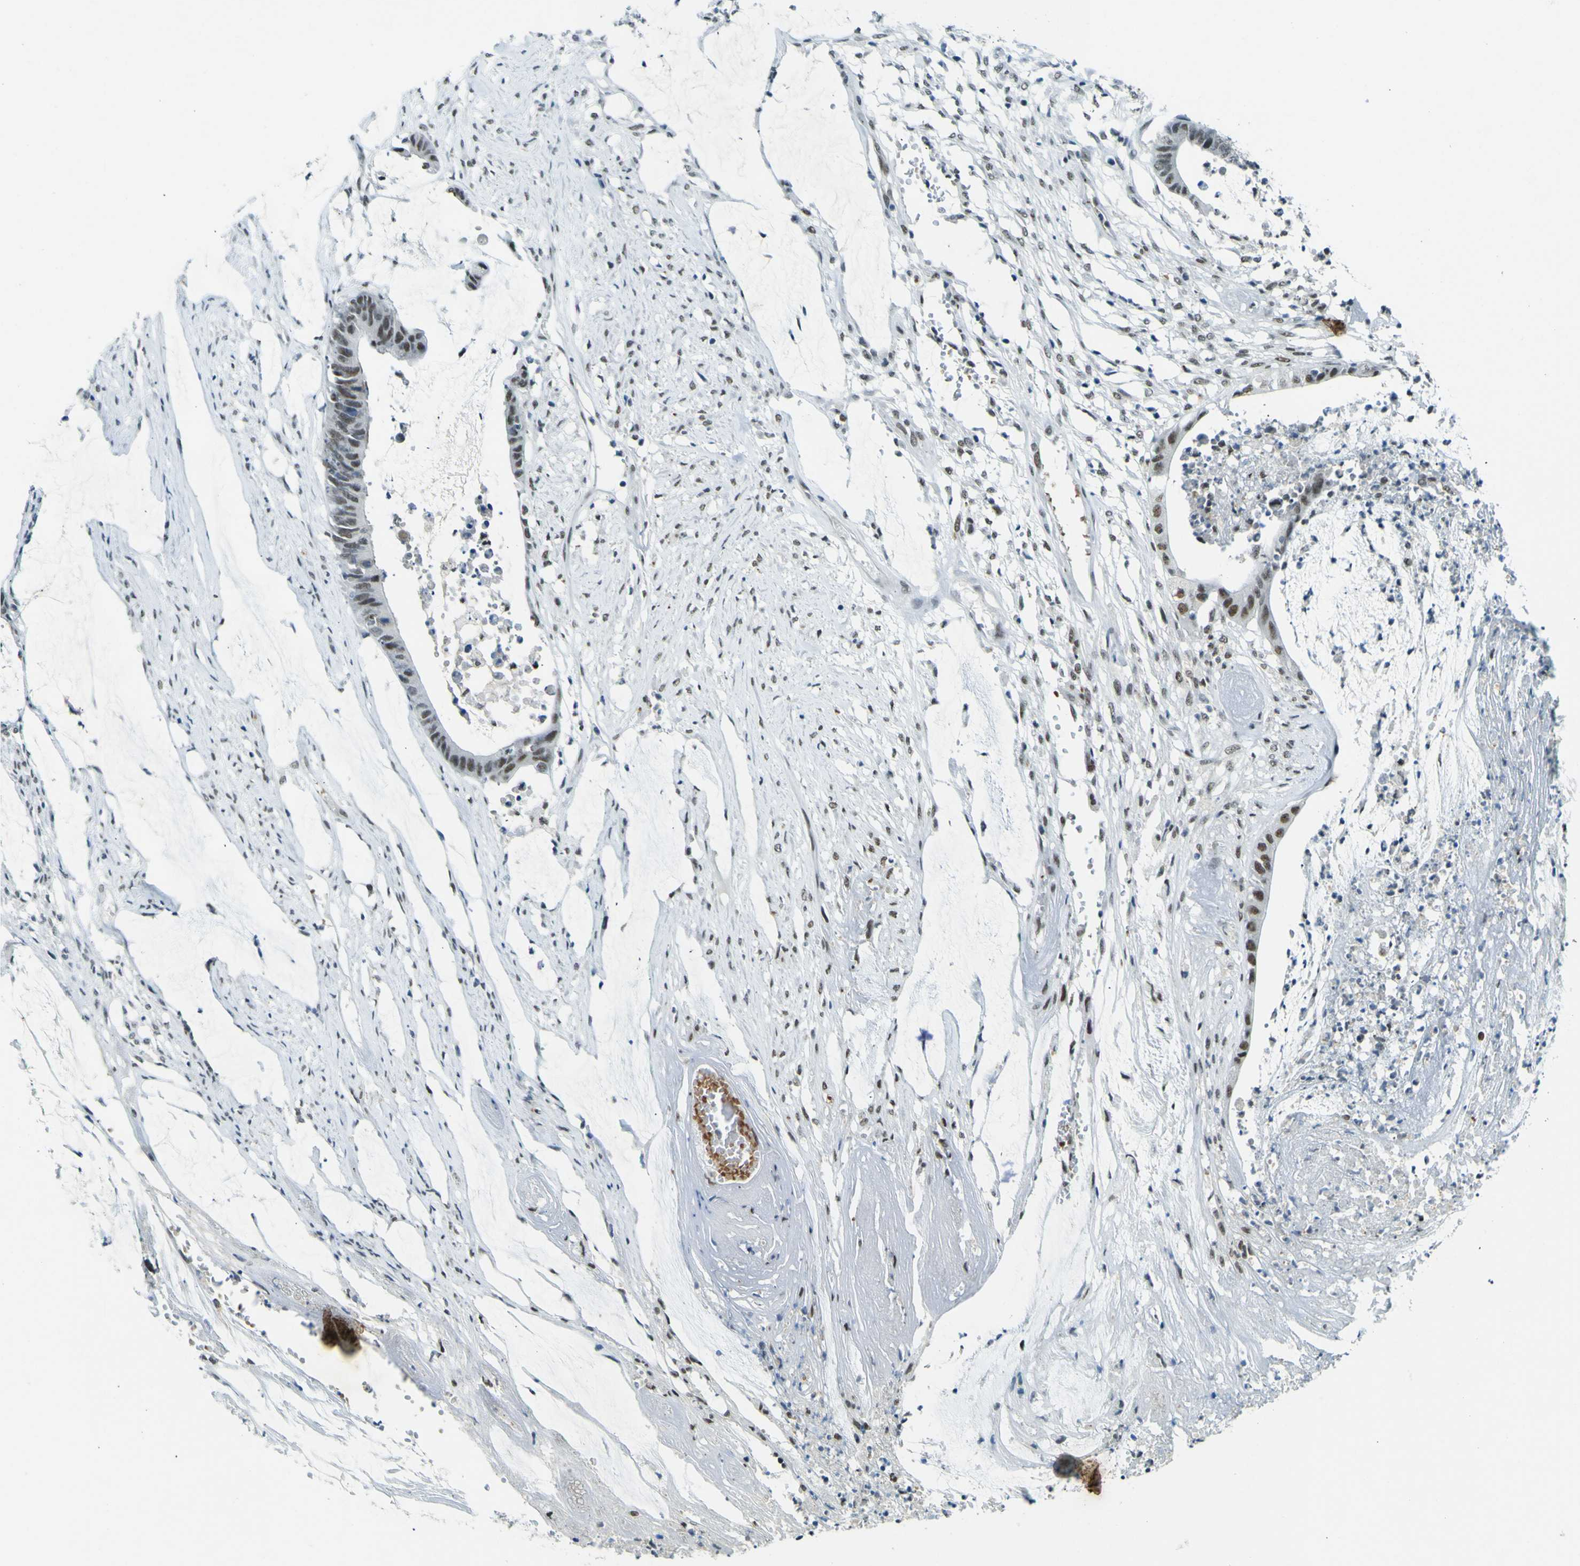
{"staining": {"intensity": "moderate", "quantity": "25%-75%", "location": "nuclear"}, "tissue": "colorectal cancer", "cell_type": "Tumor cells", "image_type": "cancer", "snomed": [{"axis": "morphology", "description": "Adenocarcinoma, NOS"}, {"axis": "topography", "description": "Rectum"}], "caption": "Colorectal cancer stained with a protein marker displays moderate staining in tumor cells.", "gene": "CEBPG", "patient": {"sex": "female", "age": 66}}